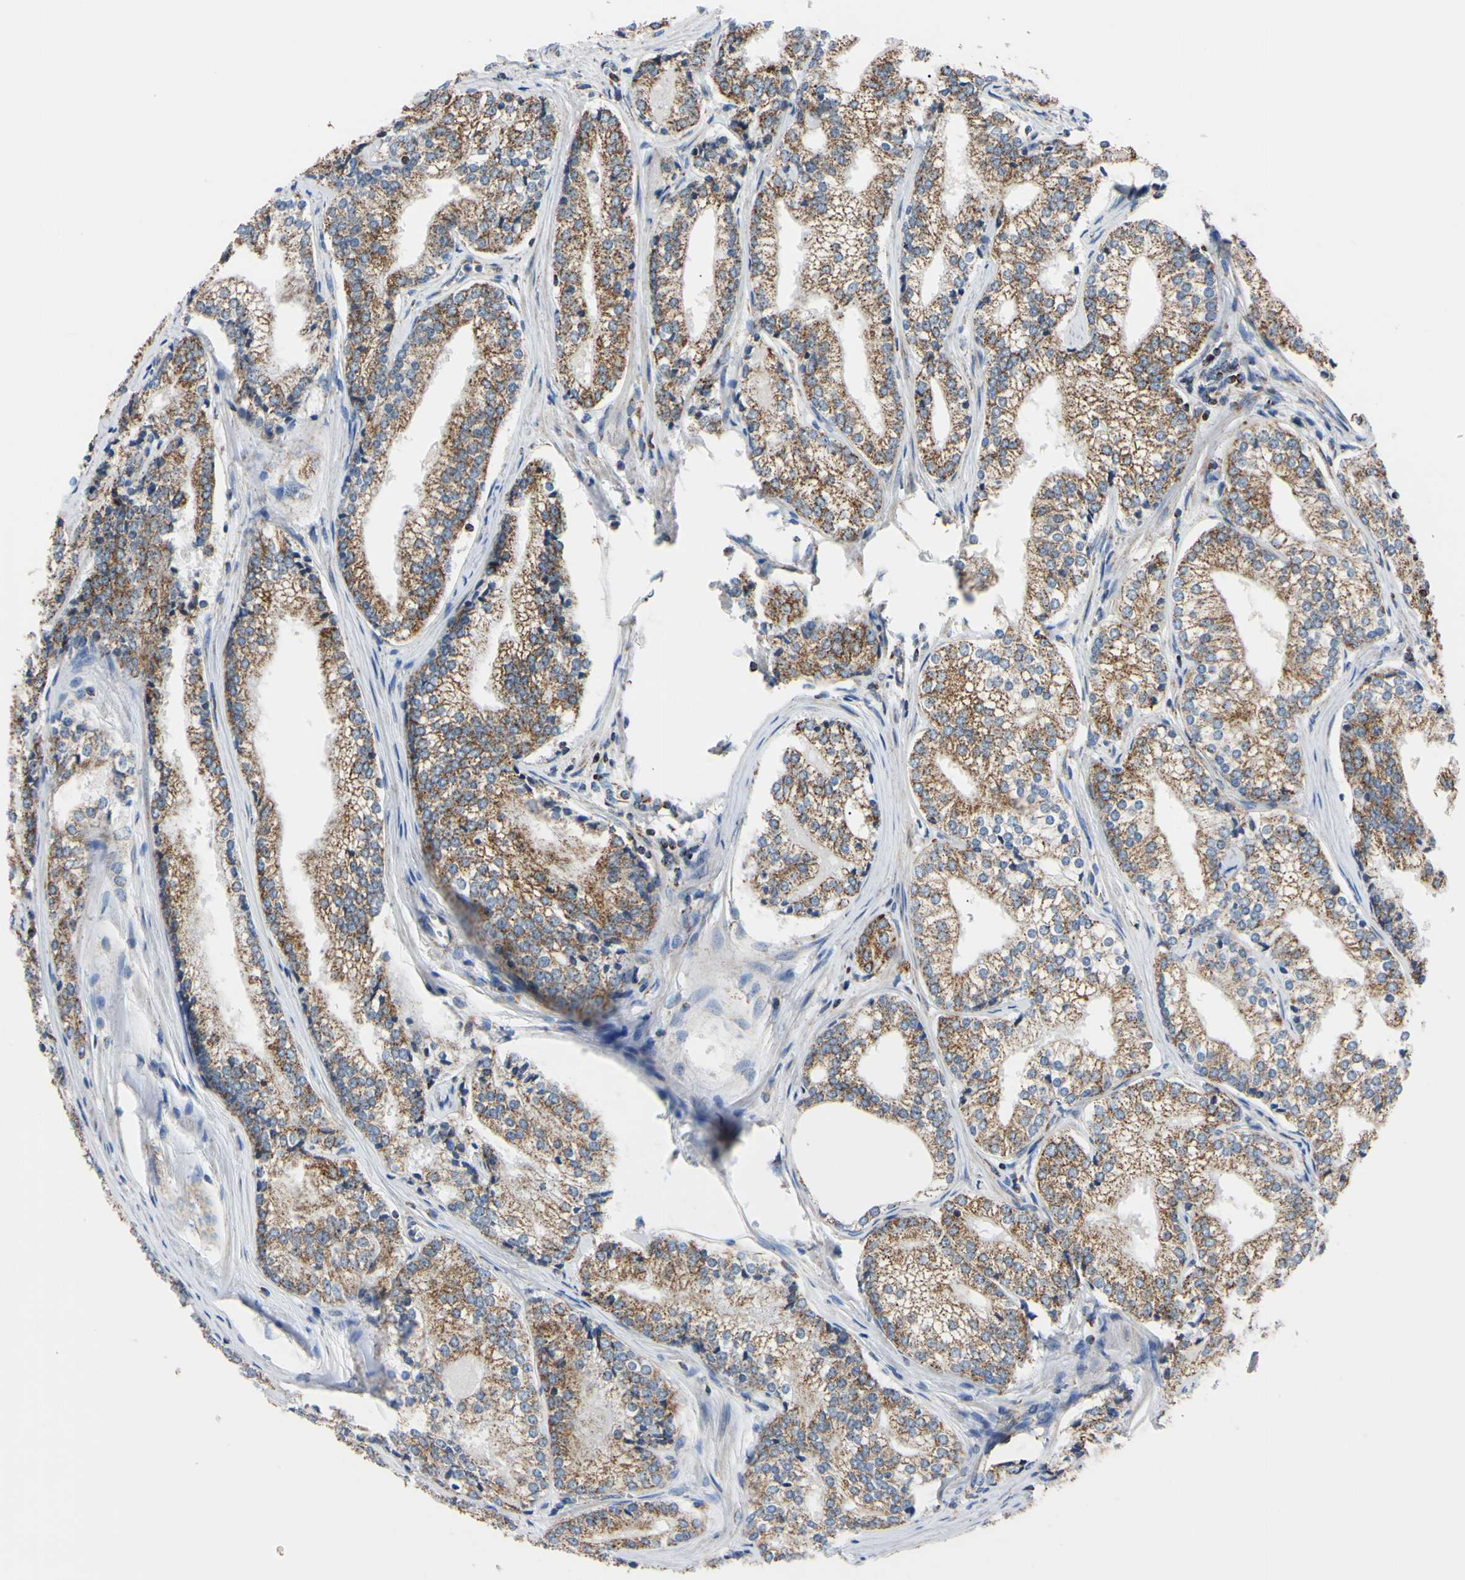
{"staining": {"intensity": "moderate", "quantity": ">75%", "location": "cytoplasmic/membranous"}, "tissue": "prostate cancer", "cell_type": "Tumor cells", "image_type": "cancer", "snomed": [{"axis": "morphology", "description": "Adenocarcinoma, Low grade"}, {"axis": "topography", "description": "Prostate"}], "caption": "Tumor cells demonstrate moderate cytoplasmic/membranous positivity in about >75% of cells in prostate low-grade adenocarcinoma.", "gene": "CLPP", "patient": {"sex": "male", "age": 60}}